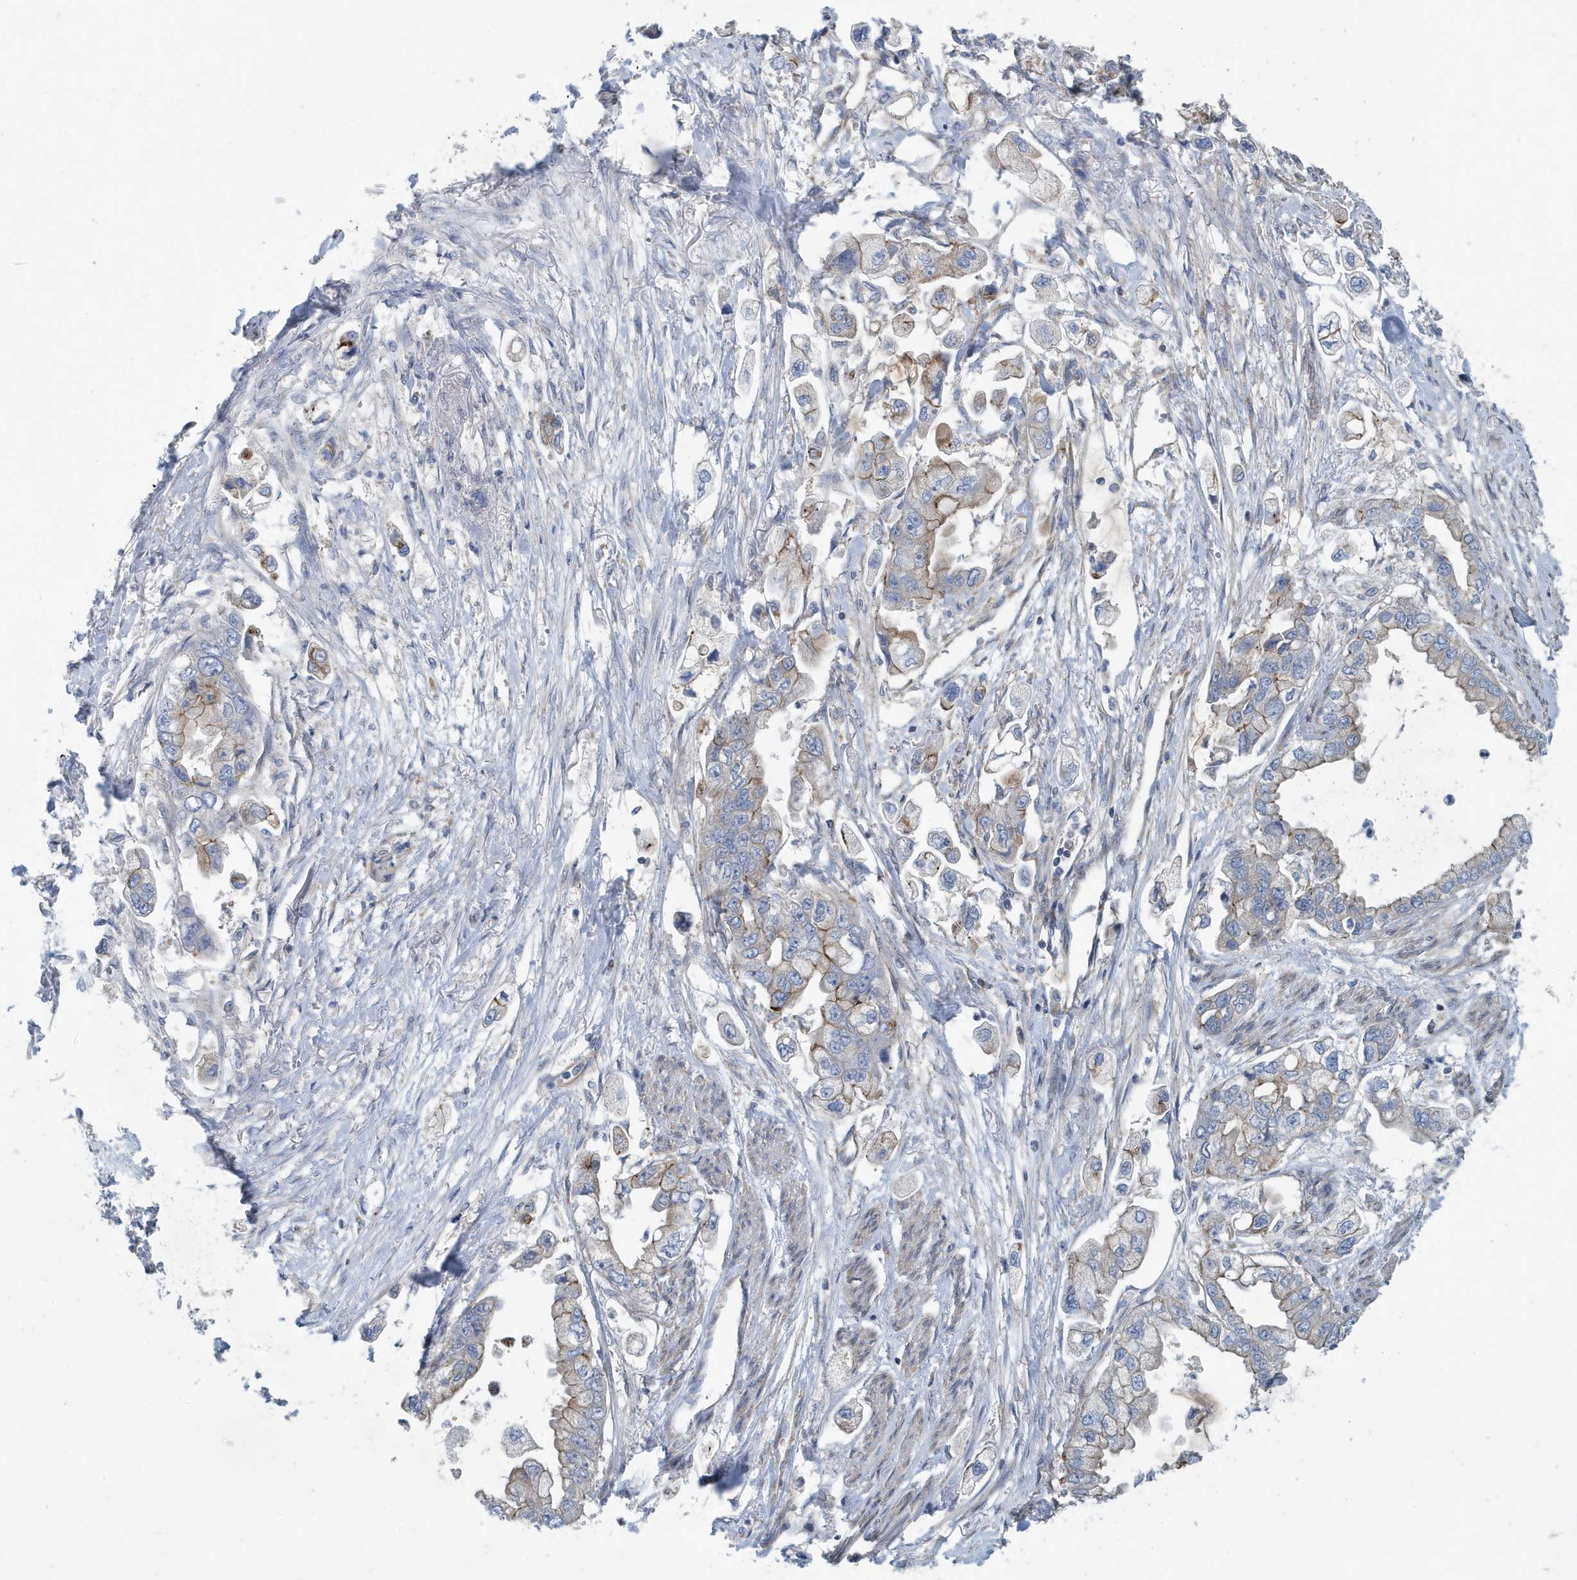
{"staining": {"intensity": "weak", "quantity": "<25%", "location": "cytoplasmic/membranous"}, "tissue": "stomach cancer", "cell_type": "Tumor cells", "image_type": "cancer", "snomed": [{"axis": "morphology", "description": "Adenocarcinoma, NOS"}, {"axis": "topography", "description": "Stomach"}], "caption": "Stomach adenocarcinoma was stained to show a protein in brown. There is no significant expression in tumor cells.", "gene": "PPM1M", "patient": {"sex": "male", "age": 62}}